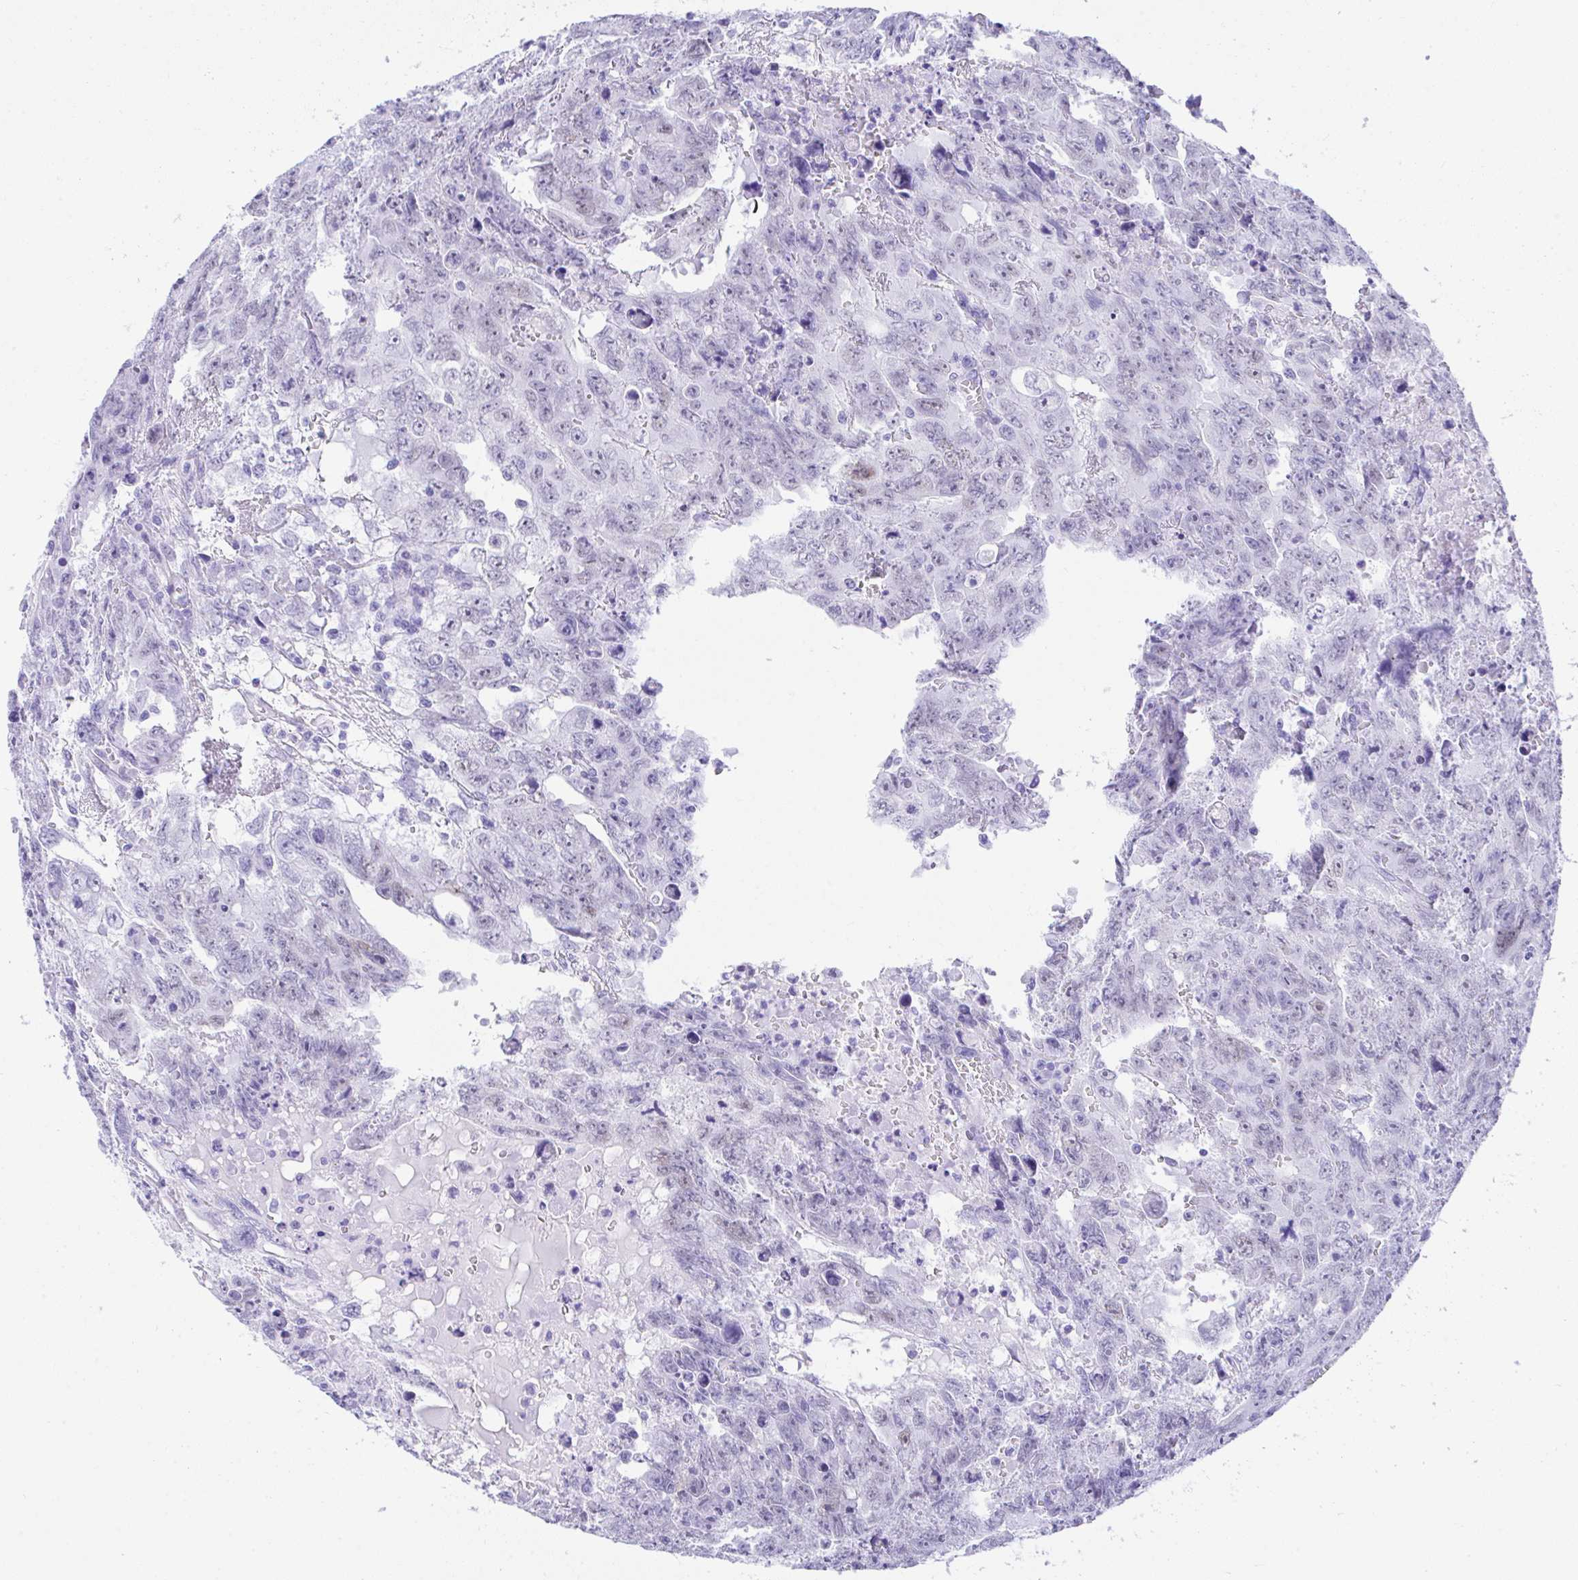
{"staining": {"intensity": "negative", "quantity": "none", "location": "none"}, "tissue": "testis cancer", "cell_type": "Tumor cells", "image_type": "cancer", "snomed": [{"axis": "morphology", "description": "Carcinoma, Embryonal, NOS"}, {"axis": "topography", "description": "Testis"}], "caption": "This is a micrograph of immunohistochemistry staining of testis cancer, which shows no positivity in tumor cells.", "gene": "SEL1L2", "patient": {"sex": "male", "age": 24}}